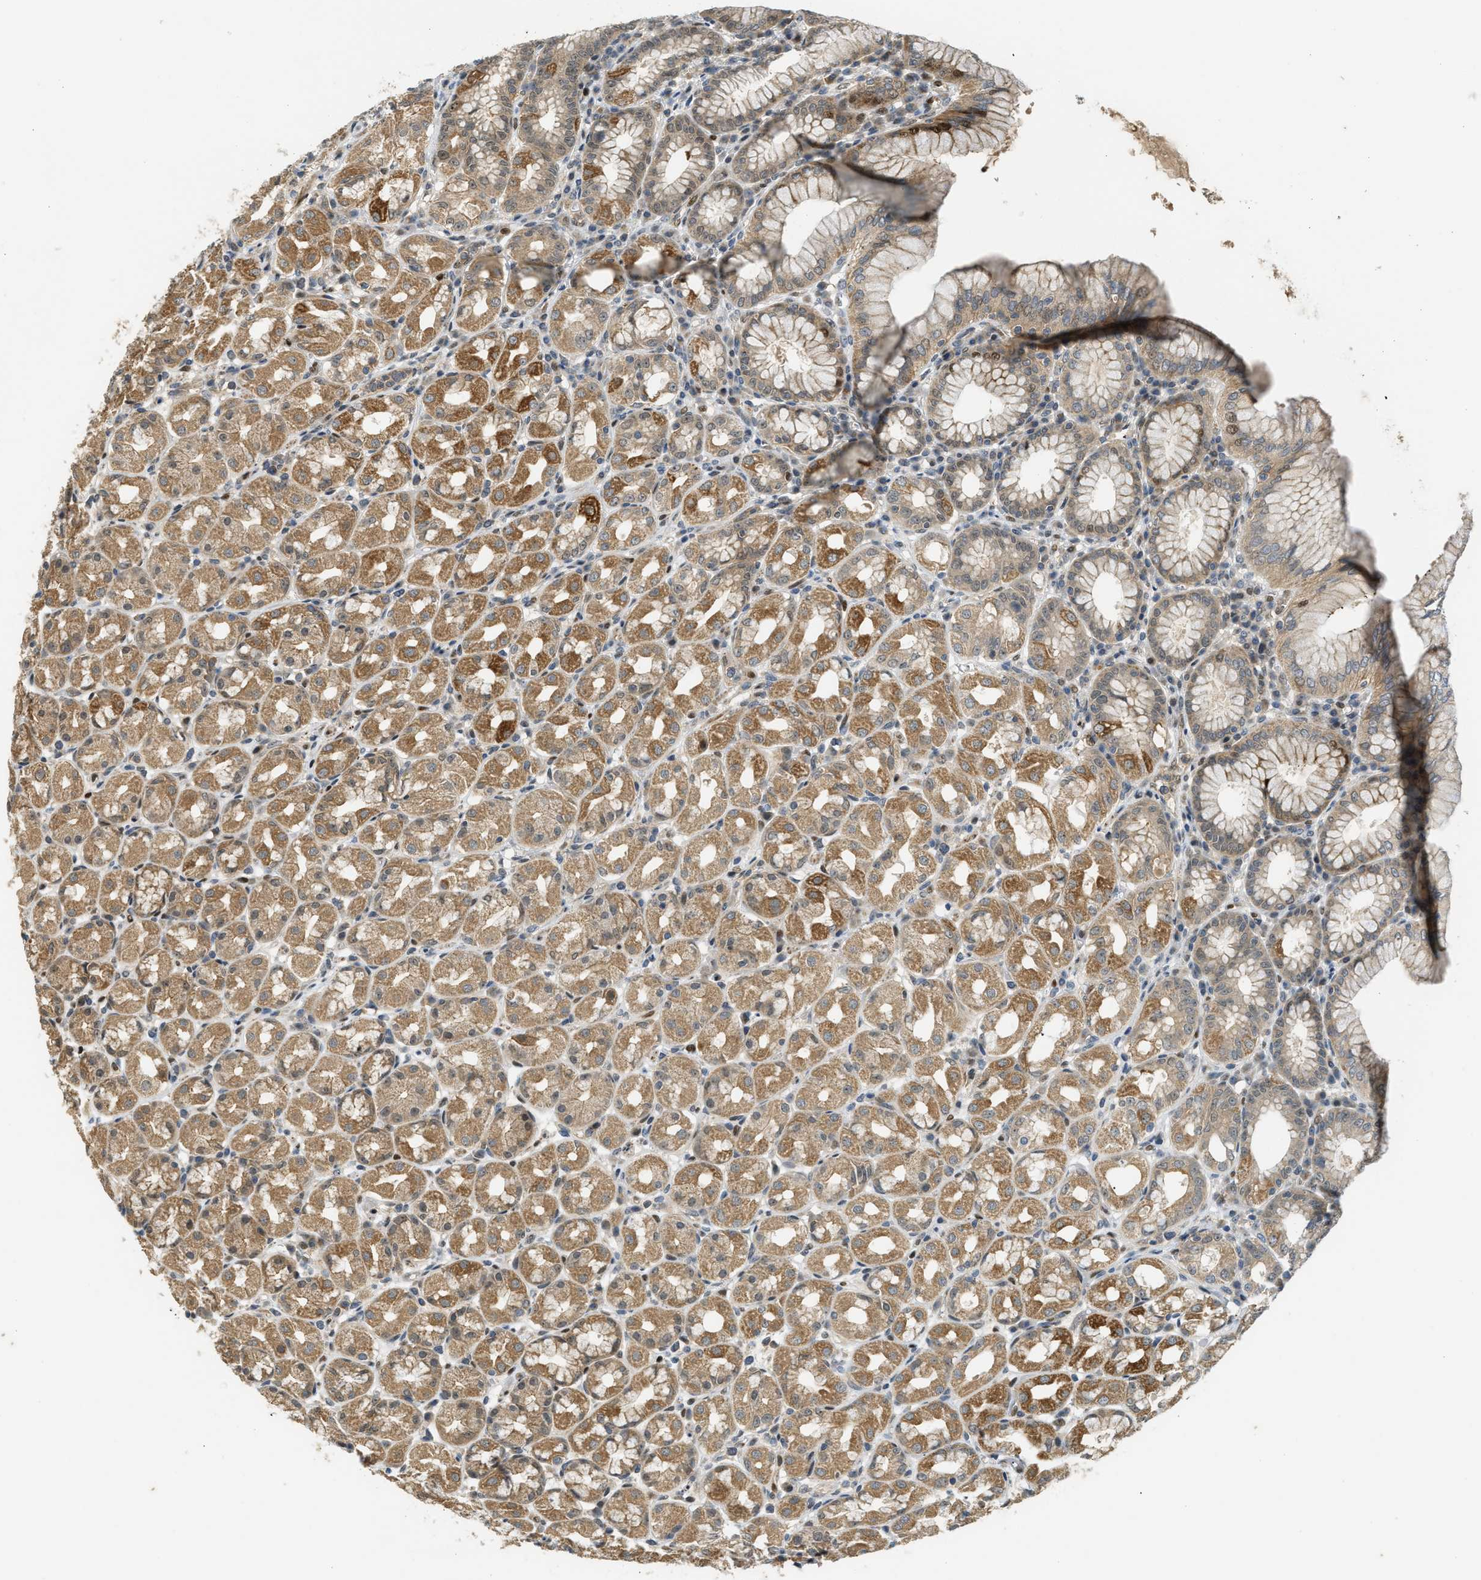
{"staining": {"intensity": "moderate", "quantity": ">75%", "location": "cytoplasmic/membranous,nuclear"}, "tissue": "stomach", "cell_type": "Glandular cells", "image_type": "normal", "snomed": [{"axis": "morphology", "description": "Normal tissue, NOS"}, {"axis": "topography", "description": "Stomach"}, {"axis": "topography", "description": "Stomach, lower"}], "caption": "Immunohistochemical staining of normal human stomach reveals moderate cytoplasmic/membranous,nuclear protein positivity in about >75% of glandular cells. (brown staining indicates protein expression, while blue staining denotes nuclei).", "gene": "TRAPPC14", "patient": {"sex": "female", "age": 56}}